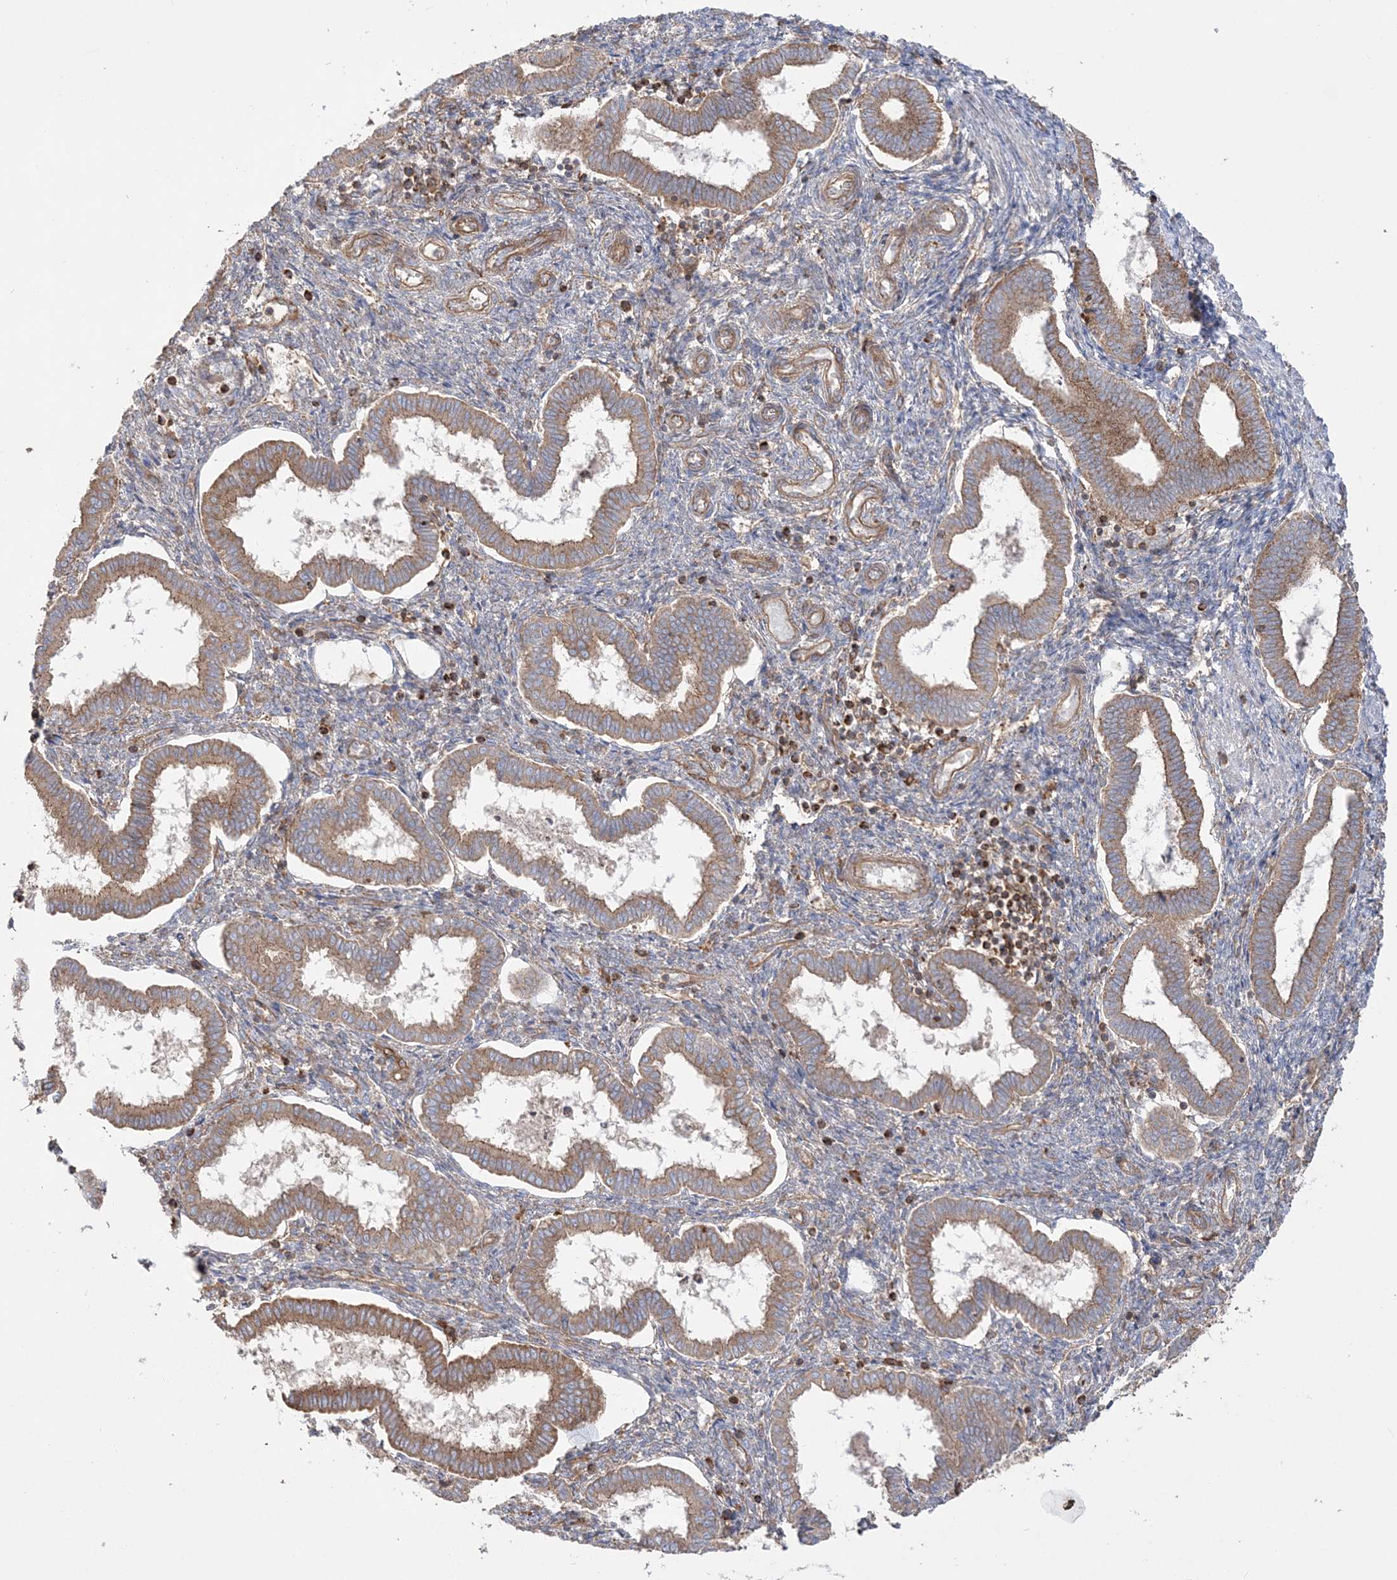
{"staining": {"intensity": "weak", "quantity": ">75%", "location": "cytoplasmic/membranous"}, "tissue": "endometrium", "cell_type": "Cells in endometrial stroma", "image_type": "normal", "snomed": [{"axis": "morphology", "description": "Normal tissue, NOS"}, {"axis": "topography", "description": "Endometrium"}], "caption": "This is a histology image of immunohistochemistry staining of benign endometrium, which shows weak positivity in the cytoplasmic/membranous of cells in endometrial stroma.", "gene": "TBC1D5", "patient": {"sex": "female", "age": 24}}